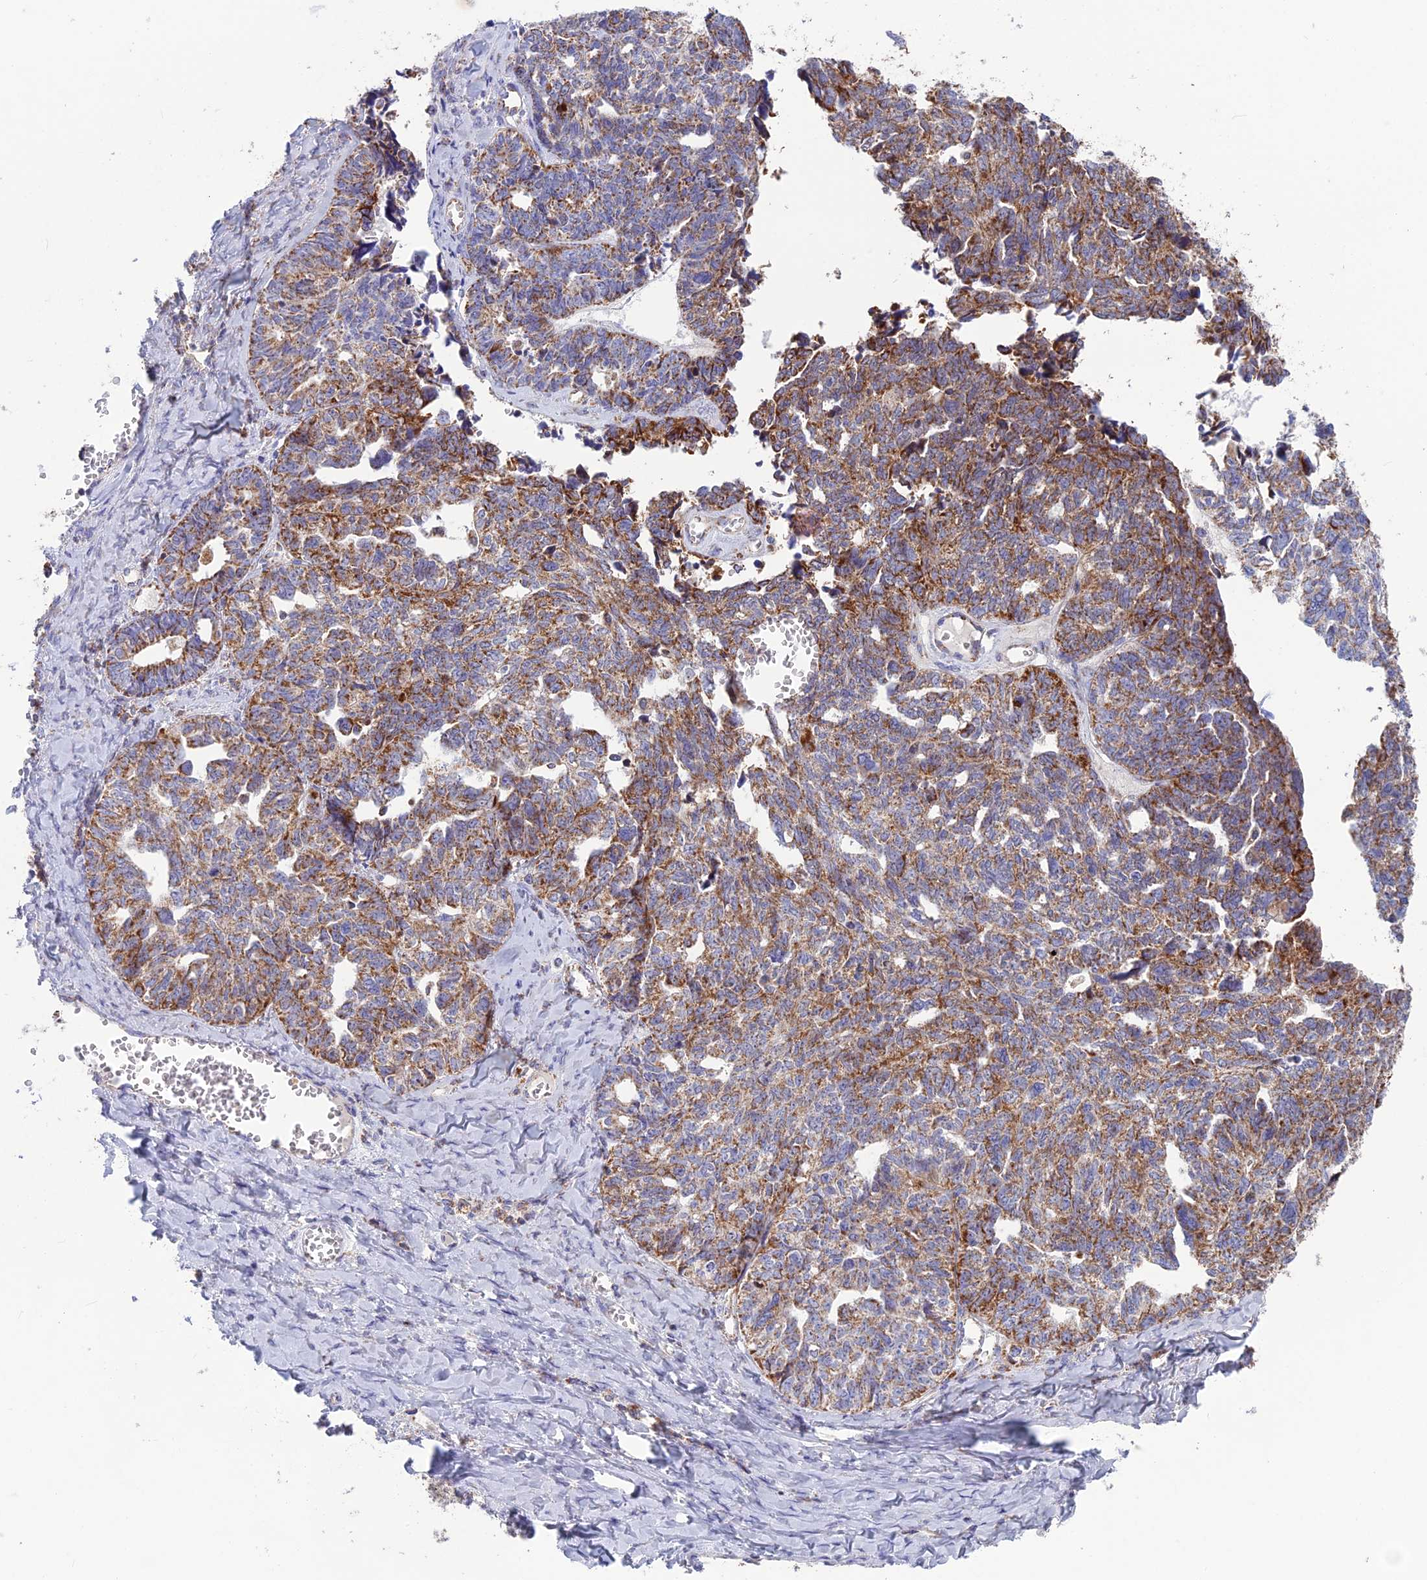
{"staining": {"intensity": "moderate", "quantity": ">75%", "location": "cytoplasmic/membranous"}, "tissue": "ovarian cancer", "cell_type": "Tumor cells", "image_type": "cancer", "snomed": [{"axis": "morphology", "description": "Cystadenocarcinoma, serous, NOS"}, {"axis": "topography", "description": "Ovary"}], "caption": "Protein staining by IHC displays moderate cytoplasmic/membranous positivity in approximately >75% of tumor cells in ovarian cancer. (Stains: DAB (3,3'-diaminobenzidine) in brown, nuclei in blue, Microscopy: brightfield microscopy at high magnification).", "gene": "CS", "patient": {"sex": "female", "age": 79}}